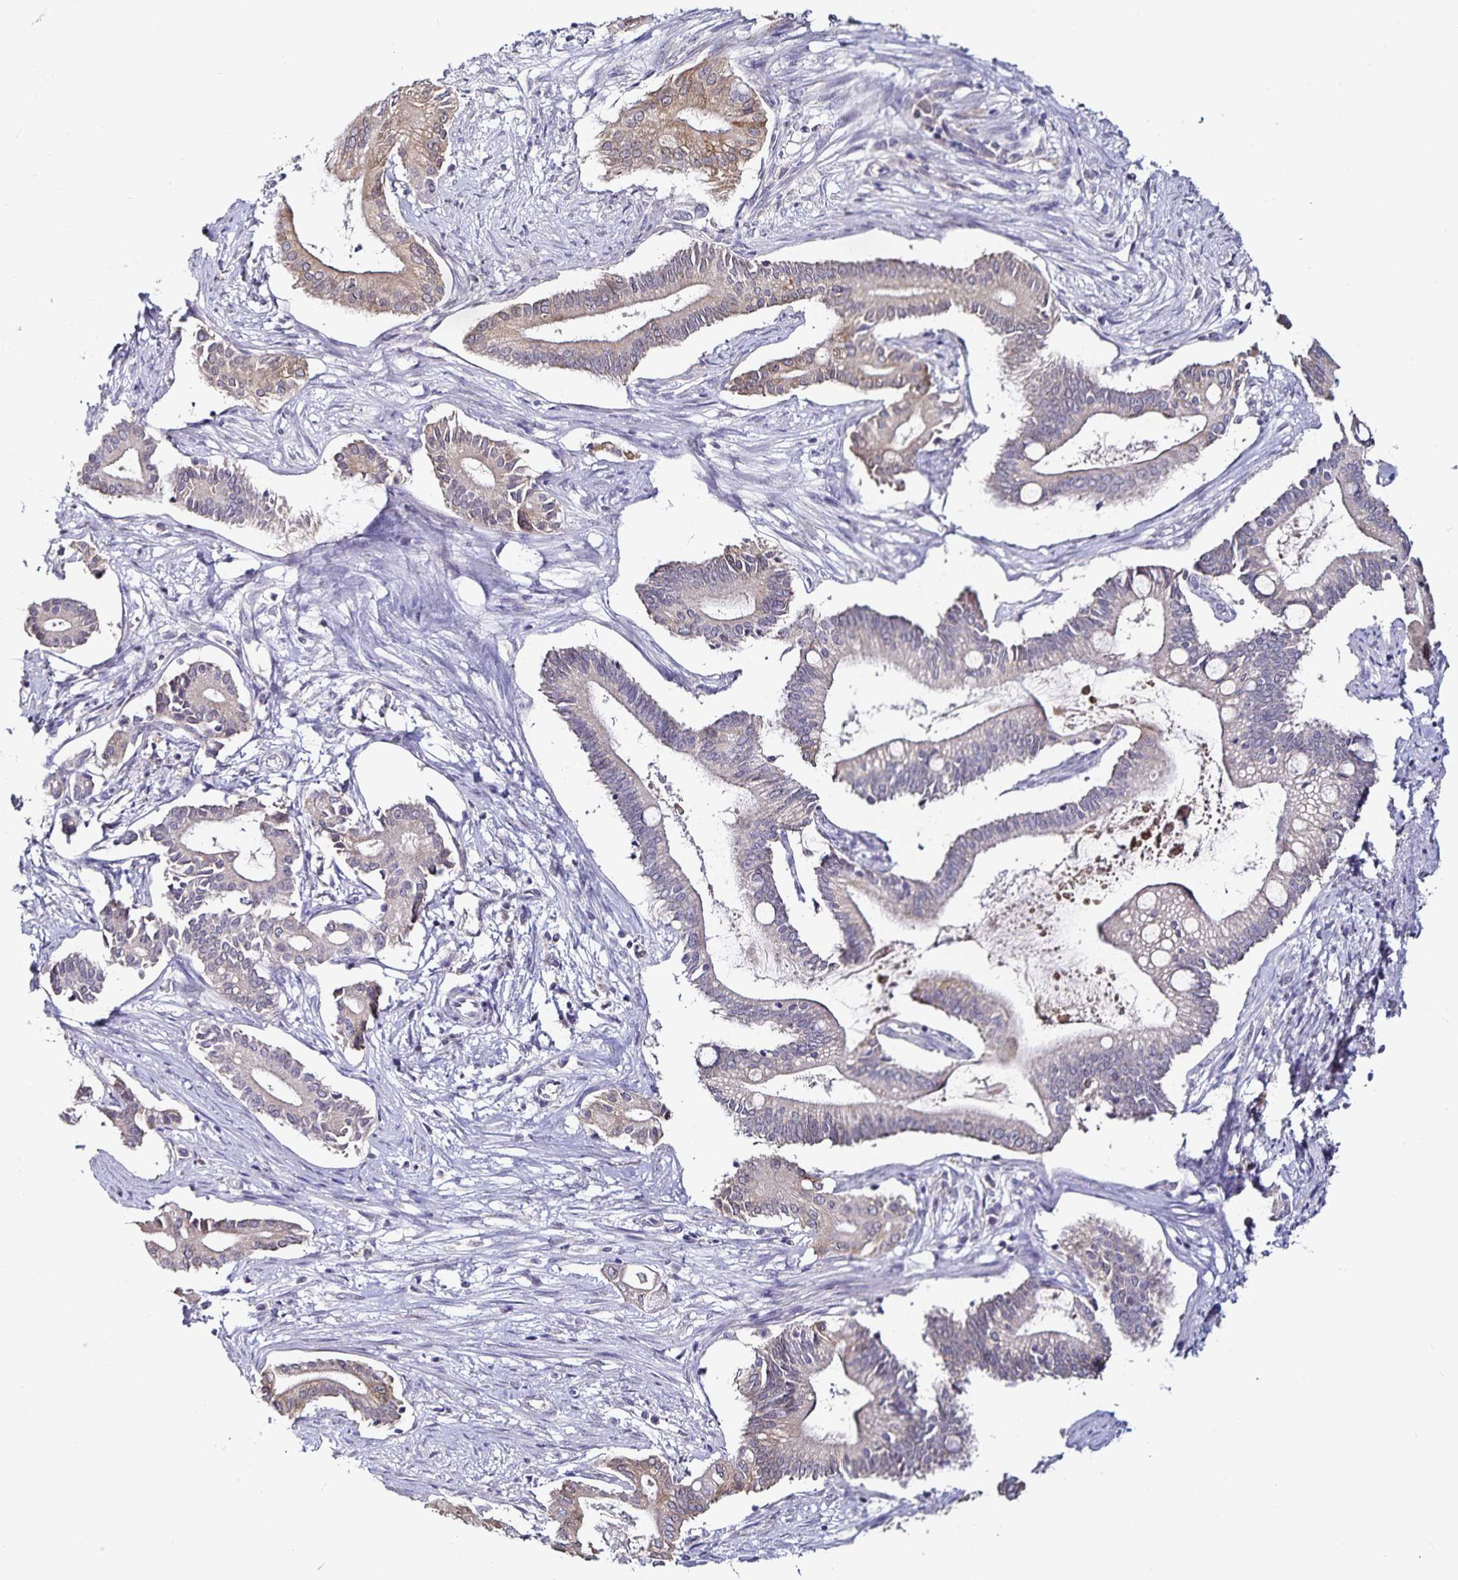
{"staining": {"intensity": "weak", "quantity": "25%-75%", "location": "cytoplasmic/membranous"}, "tissue": "pancreatic cancer", "cell_type": "Tumor cells", "image_type": "cancer", "snomed": [{"axis": "morphology", "description": "Adenocarcinoma, NOS"}, {"axis": "topography", "description": "Pancreas"}], "caption": "A histopathology image showing weak cytoplasmic/membranous staining in approximately 25%-75% of tumor cells in pancreatic adenocarcinoma, as visualized by brown immunohistochemical staining.", "gene": "ACSL5", "patient": {"sex": "female", "age": 68}}